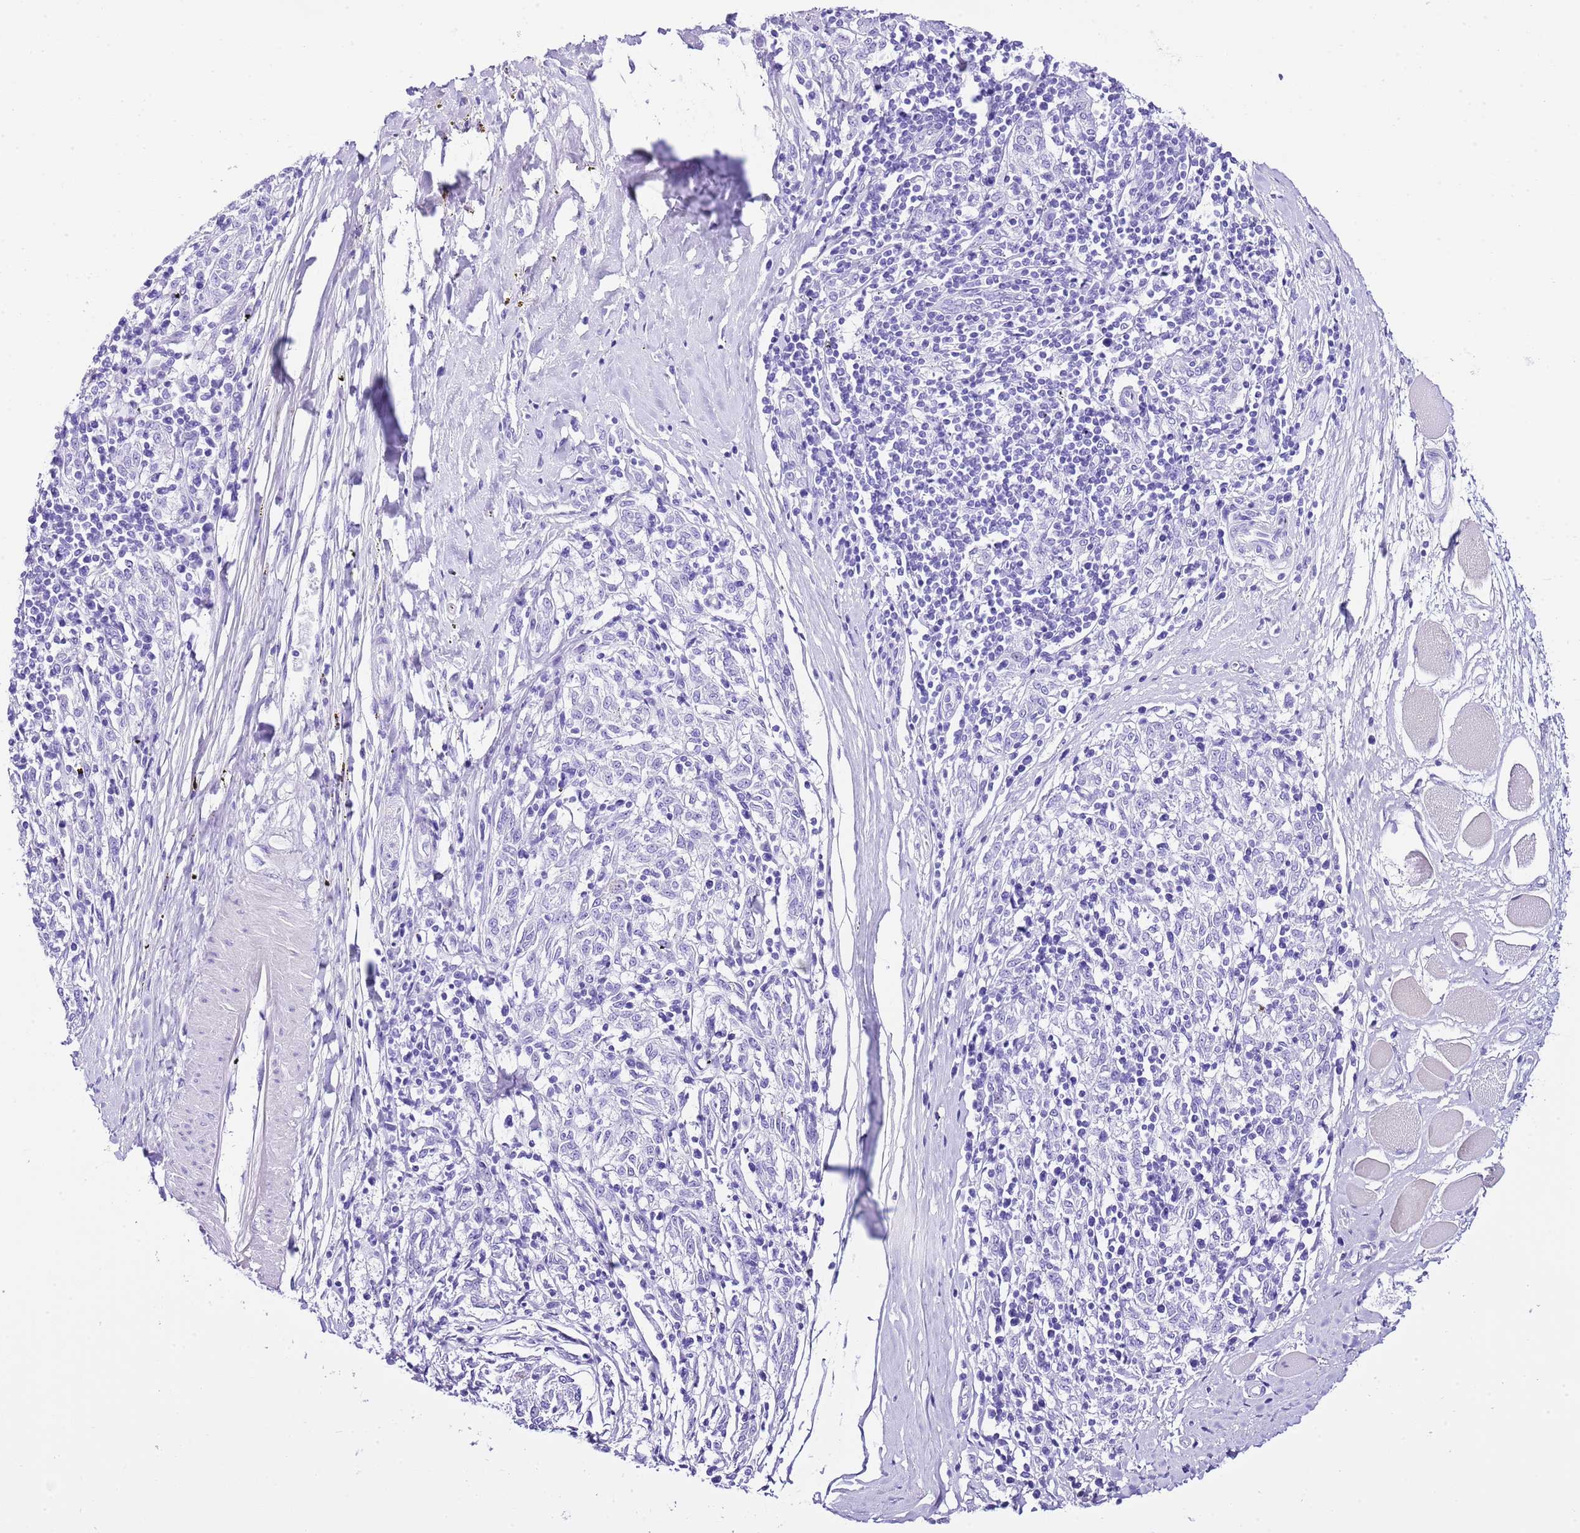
{"staining": {"intensity": "negative", "quantity": "none", "location": "none"}, "tissue": "melanoma", "cell_type": "Tumor cells", "image_type": "cancer", "snomed": [{"axis": "morphology", "description": "Malignant melanoma, NOS"}, {"axis": "topography", "description": "Skin"}], "caption": "High power microscopy micrograph of an immunohistochemistry (IHC) histopathology image of melanoma, revealing no significant positivity in tumor cells. The staining is performed using DAB (3,3'-diaminobenzidine) brown chromogen with nuclei counter-stained in using hematoxylin.", "gene": "KCNC1", "patient": {"sex": "female", "age": 72}}